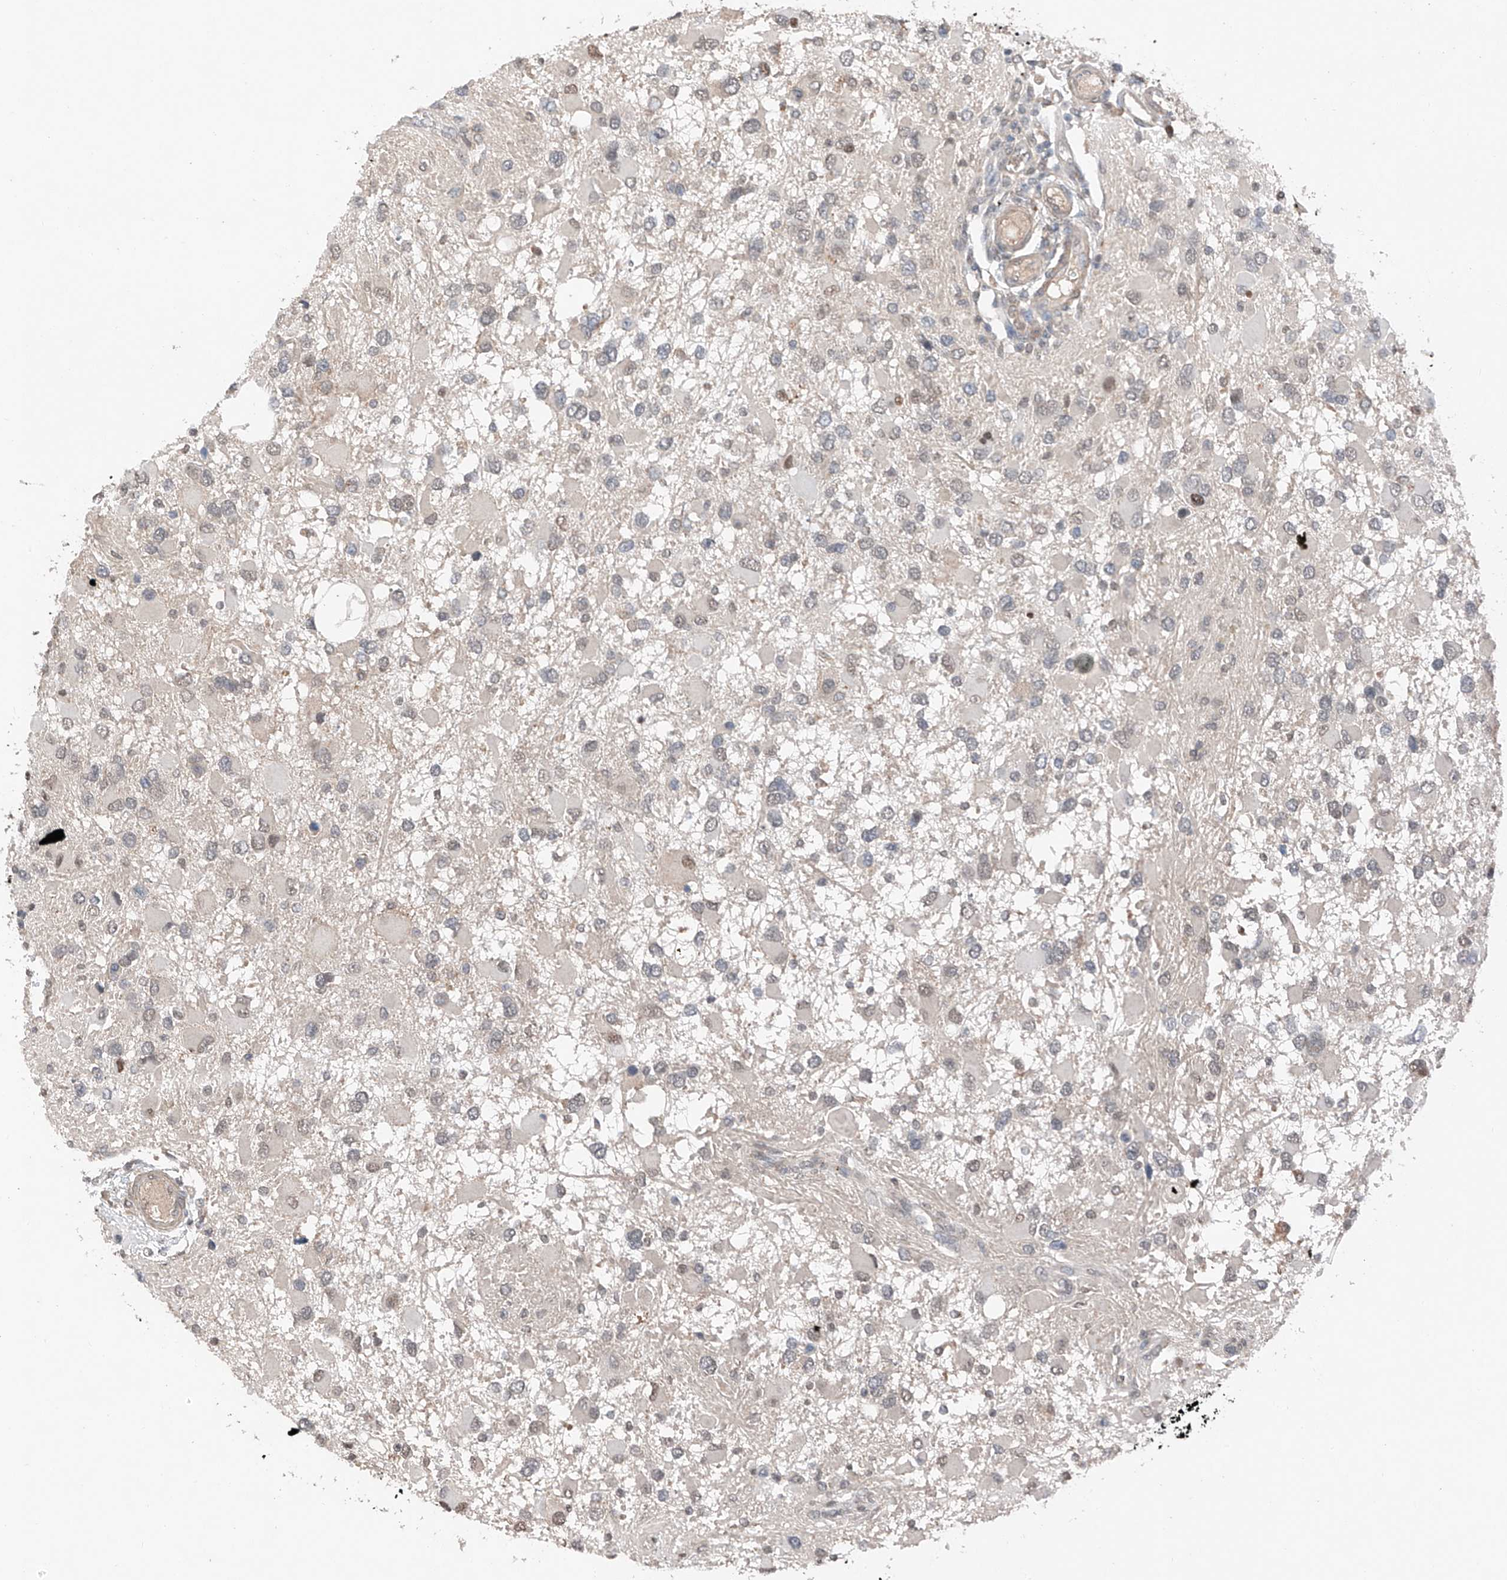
{"staining": {"intensity": "negative", "quantity": "none", "location": "none"}, "tissue": "glioma", "cell_type": "Tumor cells", "image_type": "cancer", "snomed": [{"axis": "morphology", "description": "Glioma, malignant, High grade"}, {"axis": "topography", "description": "Brain"}], "caption": "IHC image of human glioma stained for a protein (brown), which demonstrates no expression in tumor cells.", "gene": "TBX4", "patient": {"sex": "male", "age": 53}}